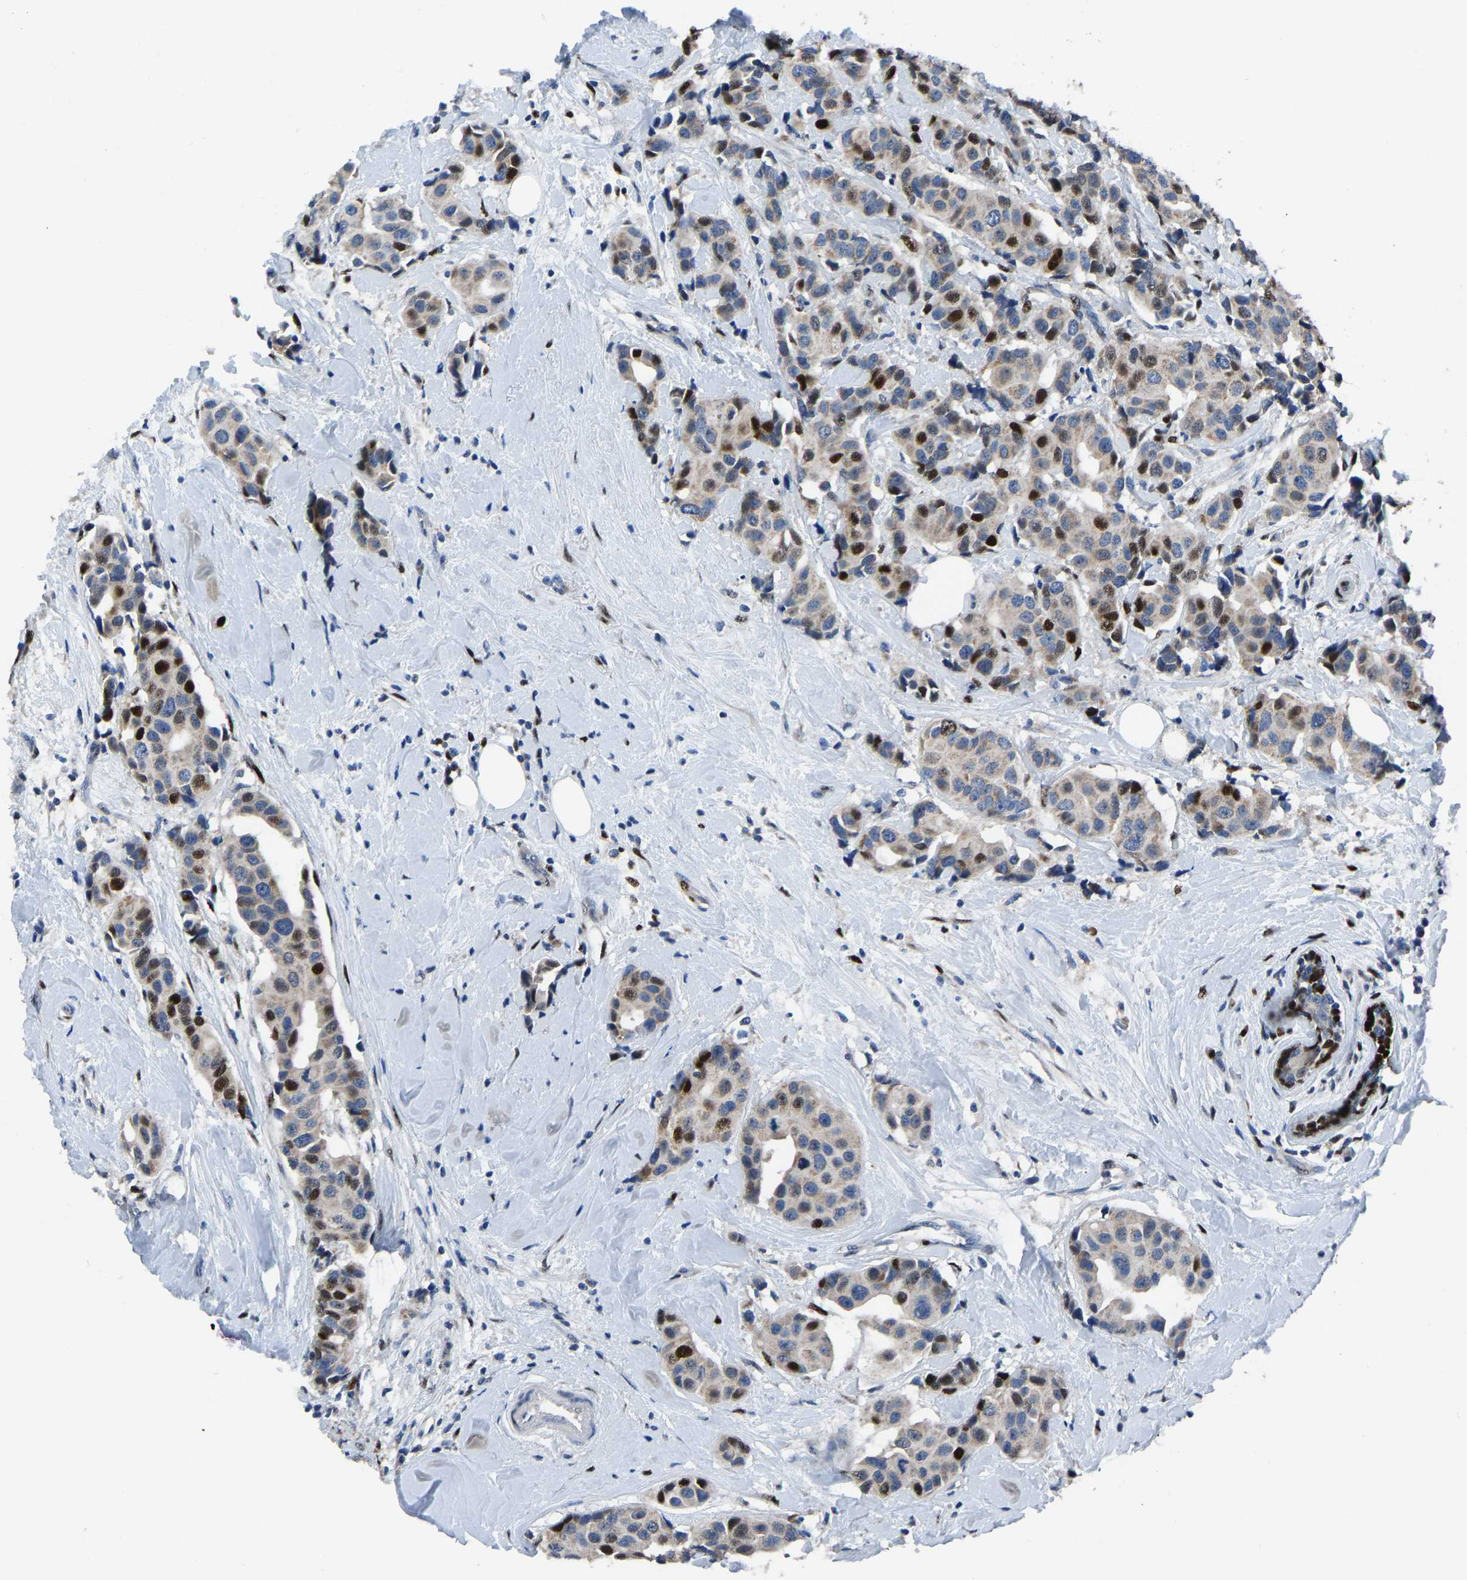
{"staining": {"intensity": "strong", "quantity": "25%-75%", "location": "nuclear"}, "tissue": "breast cancer", "cell_type": "Tumor cells", "image_type": "cancer", "snomed": [{"axis": "morphology", "description": "Normal tissue, NOS"}, {"axis": "morphology", "description": "Duct carcinoma"}, {"axis": "topography", "description": "Breast"}], "caption": "IHC micrograph of neoplastic tissue: human breast intraductal carcinoma stained using immunohistochemistry reveals high levels of strong protein expression localized specifically in the nuclear of tumor cells, appearing as a nuclear brown color.", "gene": "EGR1", "patient": {"sex": "female", "age": 39}}